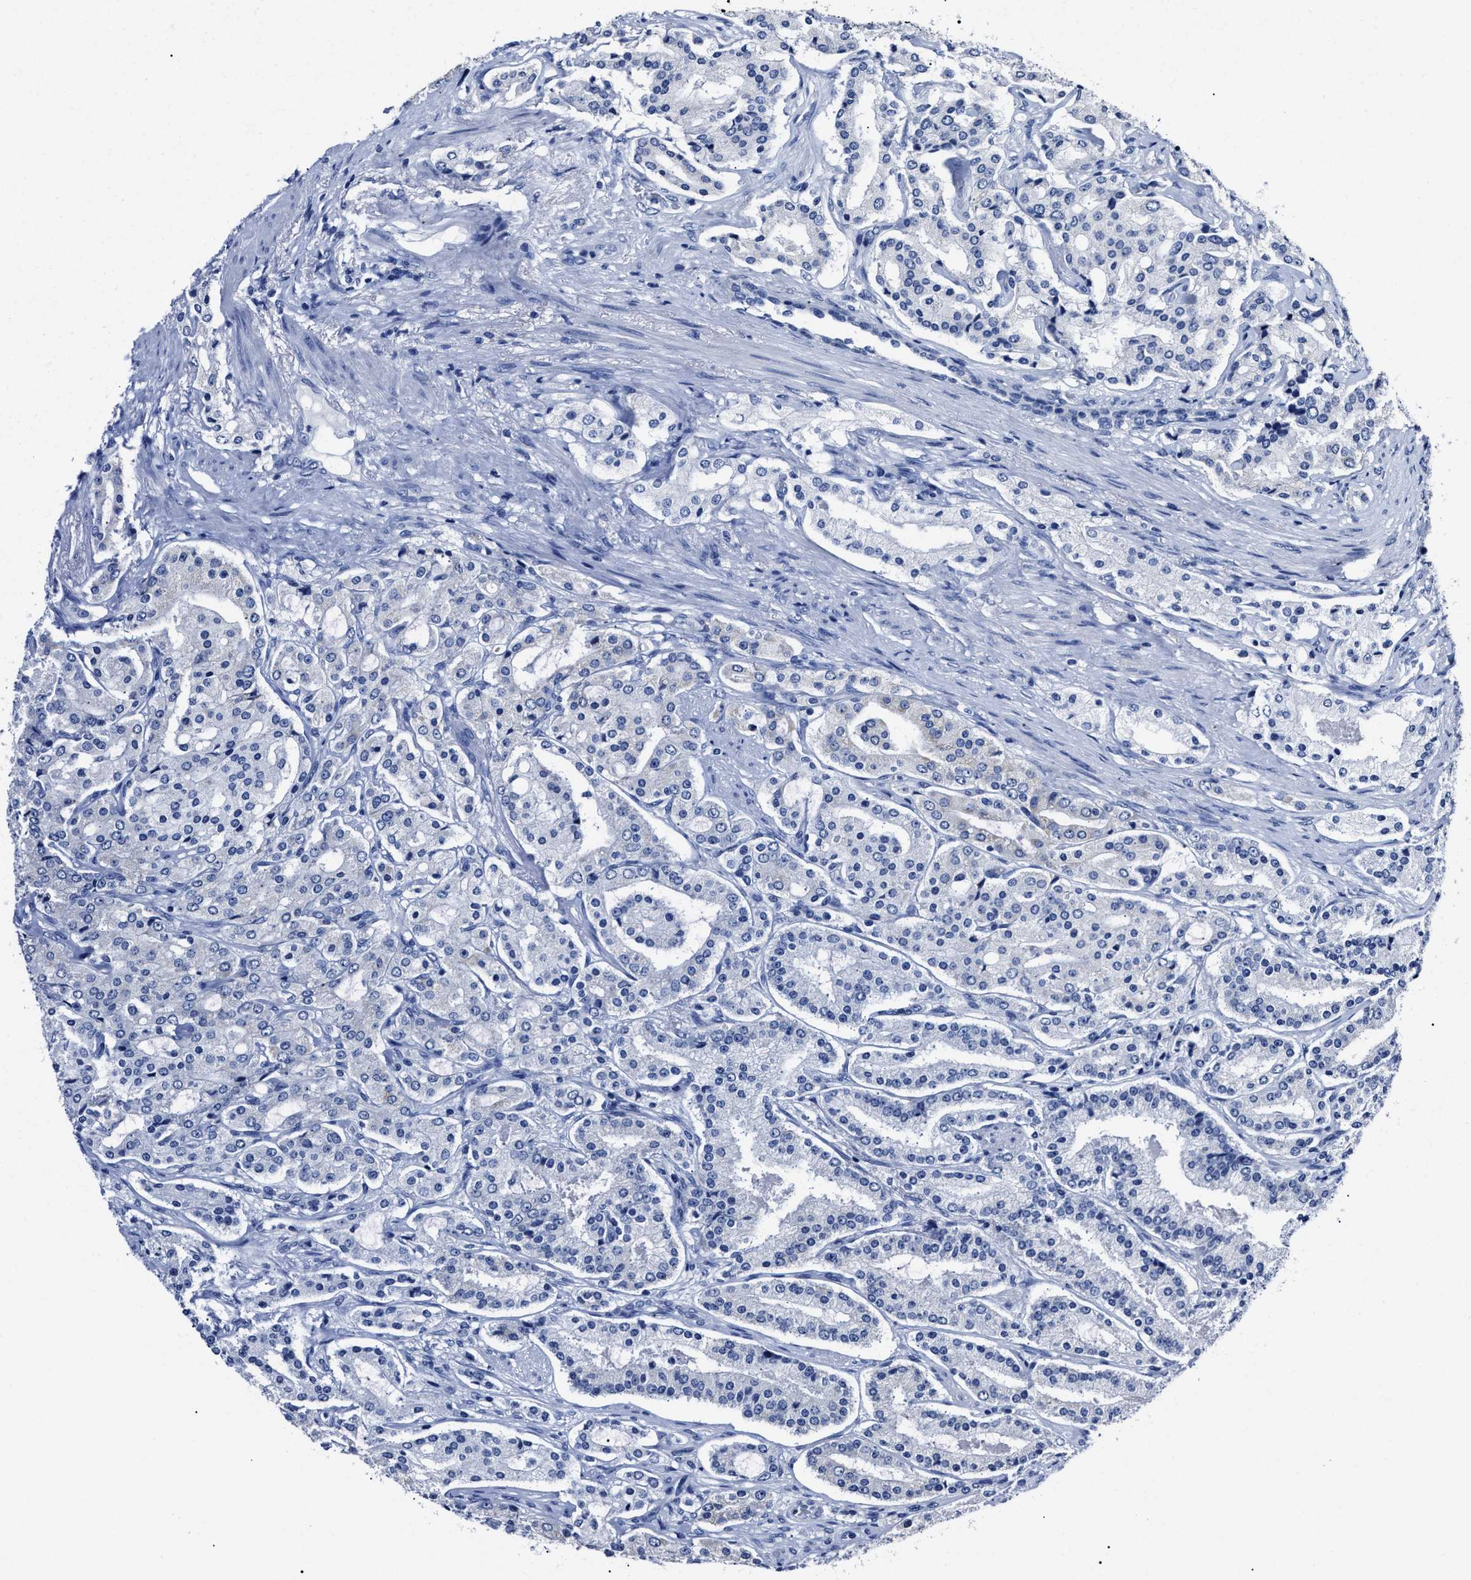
{"staining": {"intensity": "negative", "quantity": "none", "location": "none"}, "tissue": "prostate cancer", "cell_type": "Tumor cells", "image_type": "cancer", "snomed": [{"axis": "morphology", "description": "Adenocarcinoma, Medium grade"}, {"axis": "topography", "description": "Prostate"}], "caption": "Tumor cells show no significant positivity in prostate cancer.", "gene": "ALPG", "patient": {"sex": "male", "age": 72}}